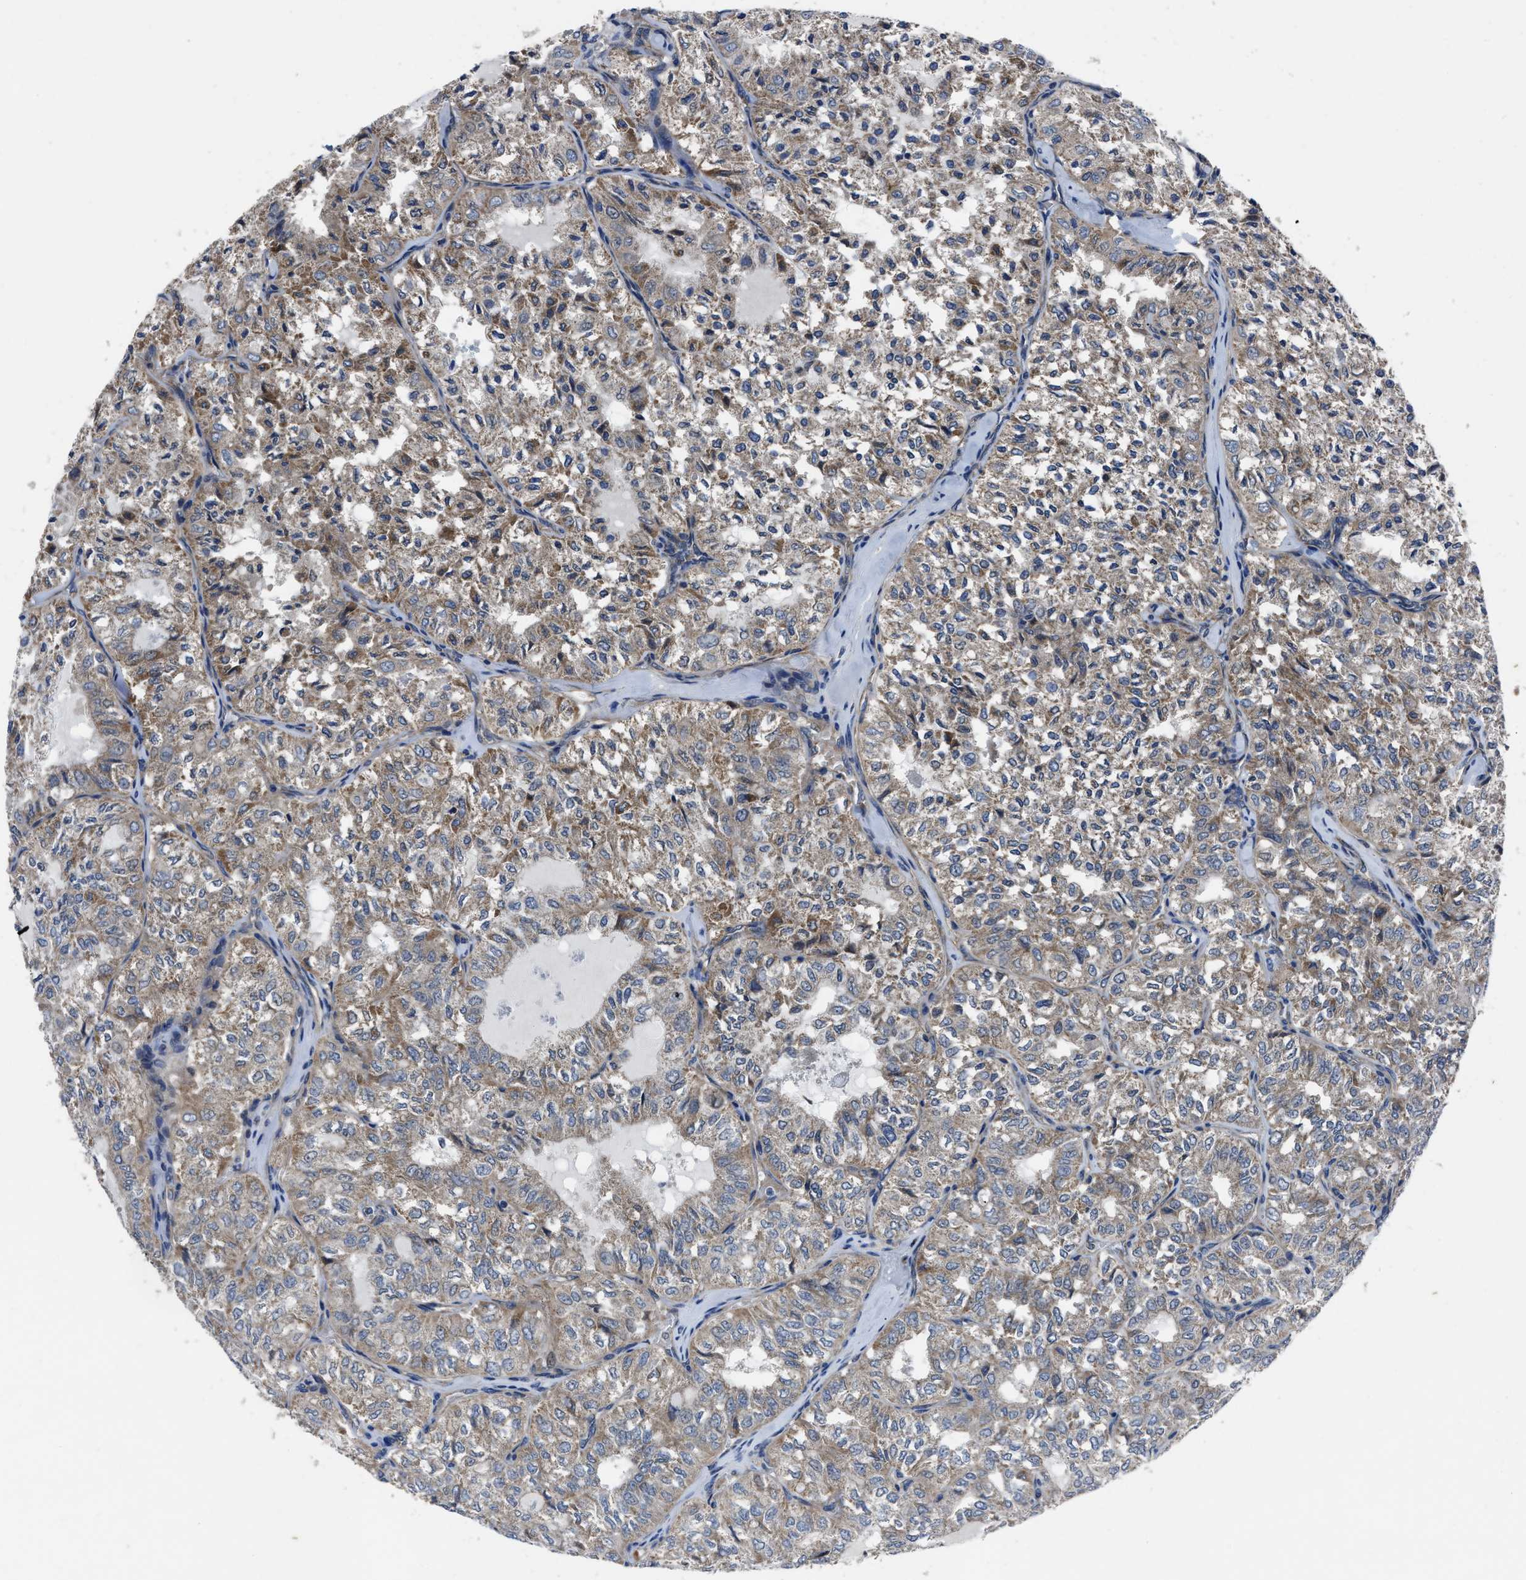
{"staining": {"intensity": "weak", "quantity": ">75%", "location": "cytoplasmic/membranous"}, "tissue": "thyroid cancer", "cell_type": "Tumor cells", "image_type": "cancer", "snomed": [{"axis": "morphology", "description": "Follicular adenoma carcinoma, NOS"}, {"axis": "topography", "description": "Thyroid gland"}], "caption": "Thyroid cancer tissue shows weak cytoplasmic/membranous positivity in approximately >75% of tumor cells (DAB (3,3'-diaminobenzidine) IHC with brightfield microscopy, high magnification).", "gene": "ERC1", "patient": {"sex": "male", "age": 75}}